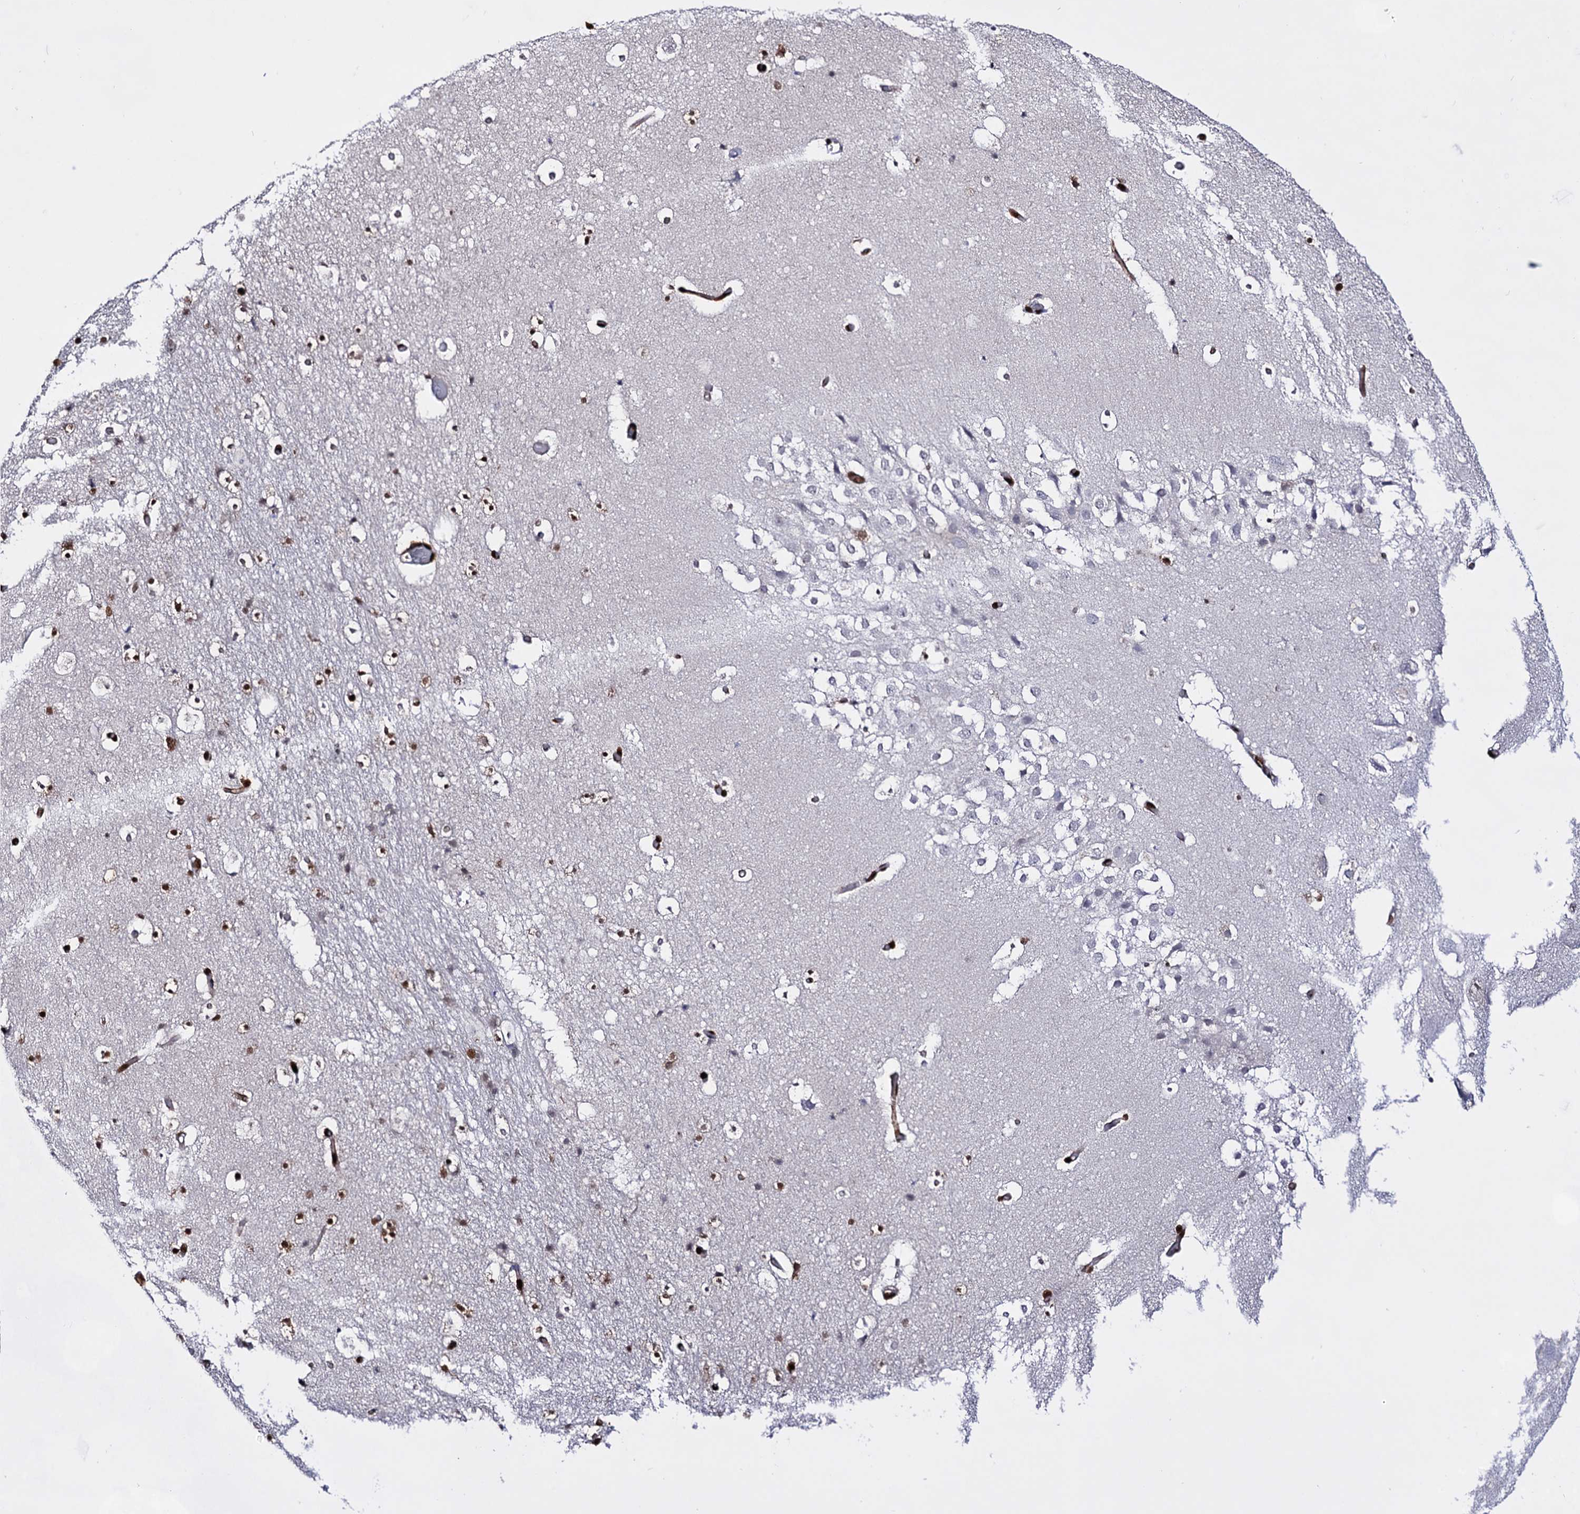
{"staining": {"intensity": "moderate", "quantity": "<25%", "location": "nuclear"}, "tissue": "hippocampus", "cell_type": "Glial cells", "image_type": "normal", "snomed": [{"axis": "morphology", "description": "Normal tissue, NOS"}, {"axis": "topography", "description": "Hippocampus"}], "caption": "There is low levels of moderate nuclear expression in glial cells of unremarkable hippocampus, as demonstrated by immunohistochemical staining (brown color).", "gene": "HMGB2", "patient": {"sex": "female", "age": 52}}